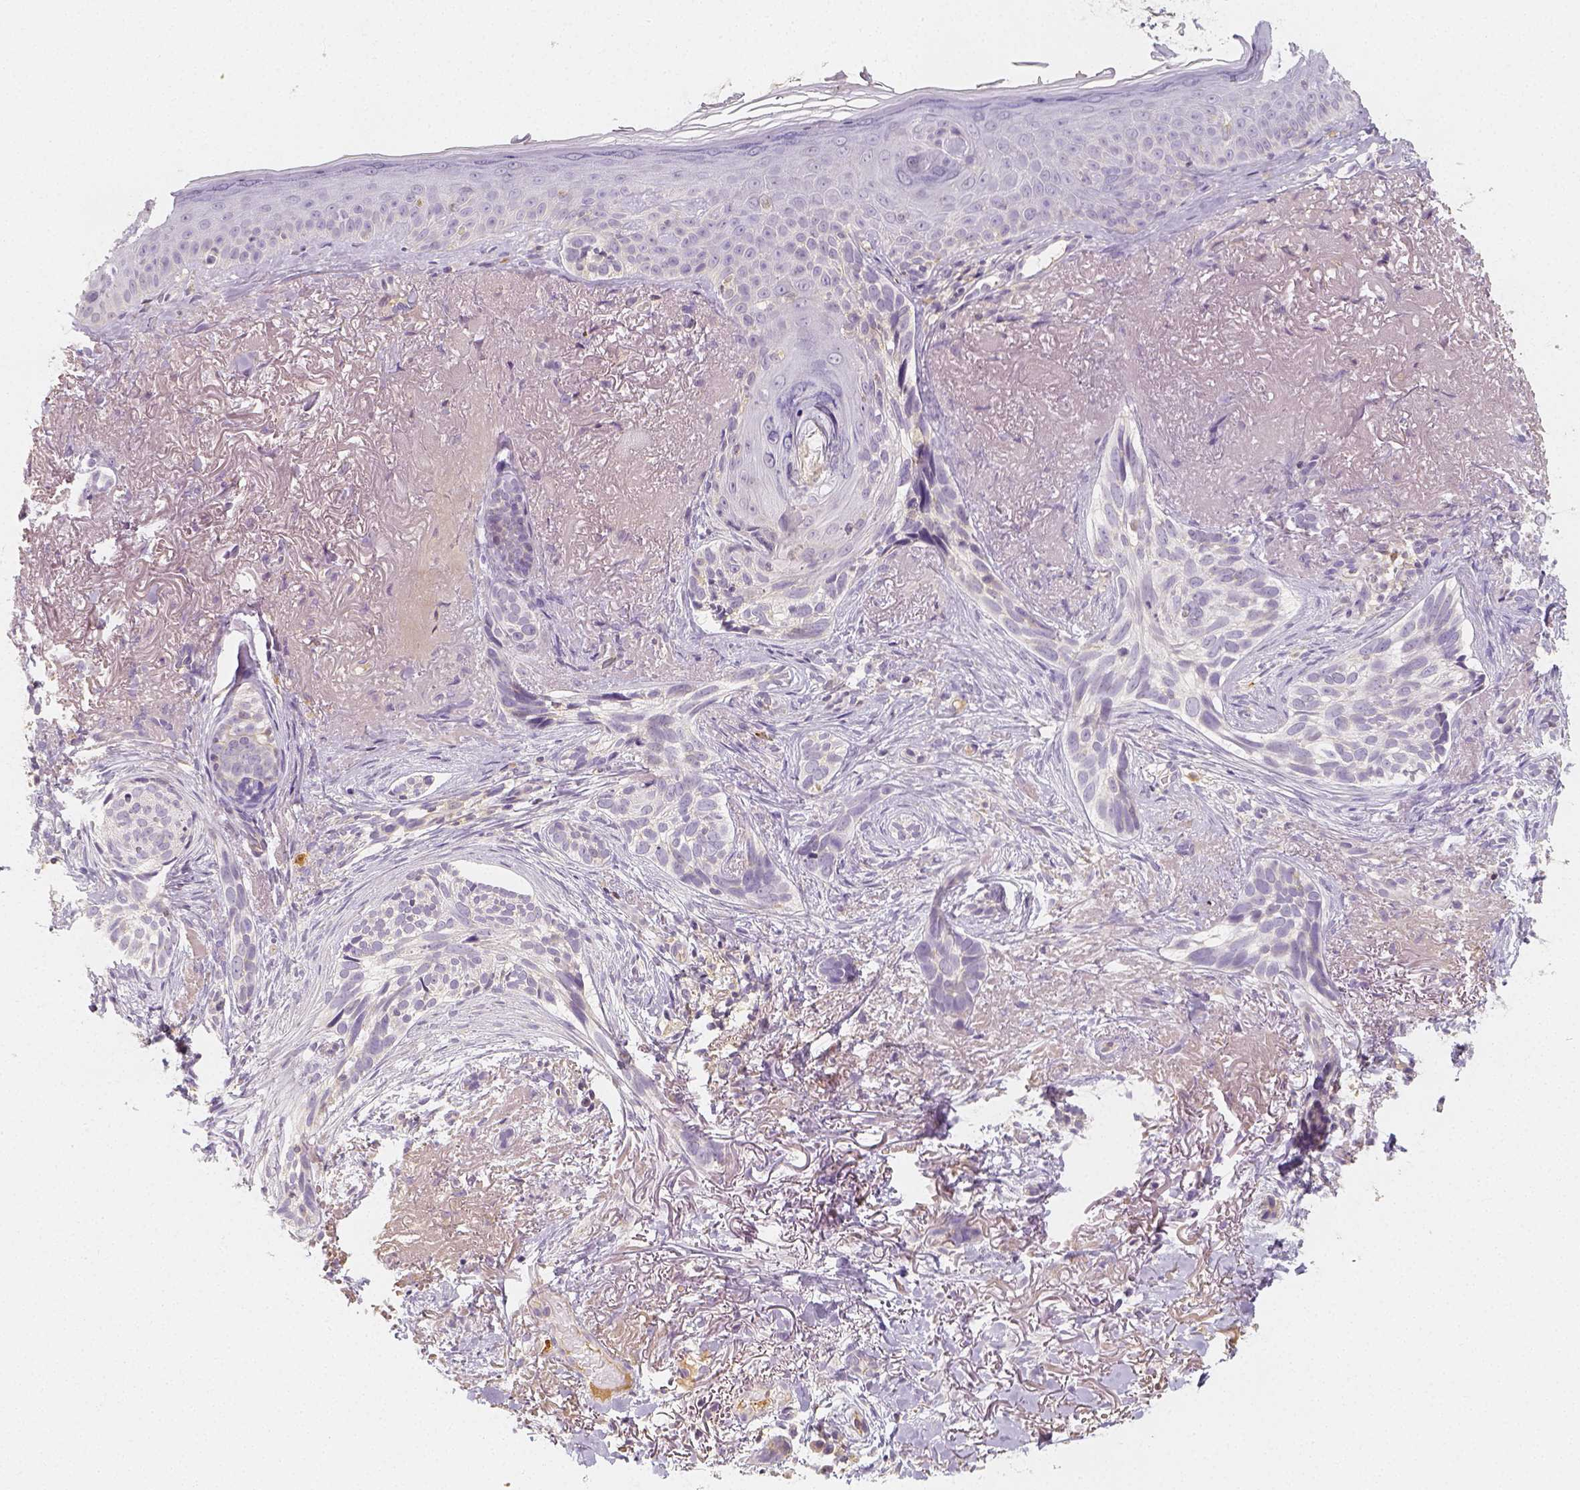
{"staining": {"intensity": "negative", "quantity": "none", "location": "none"}, "tissue": "skin cancer", "cell_type": "Tumor cells", "image_type": "cancer", "snomed": [{"axis": "morphology", "description": "Basal cell carcinoma"}, {"axis": "morphology", "description": "BCC, high aggressive"}, {"axis": "topography", "description": "Skin"}], "caption": "This is an immunohistochemistry (IHC) micrograph of human skin basal cell carcinoma. There is no expression in tumor cells.", "gene": "PTPRJ", "patient": {"sex": "female", "age": 86}}